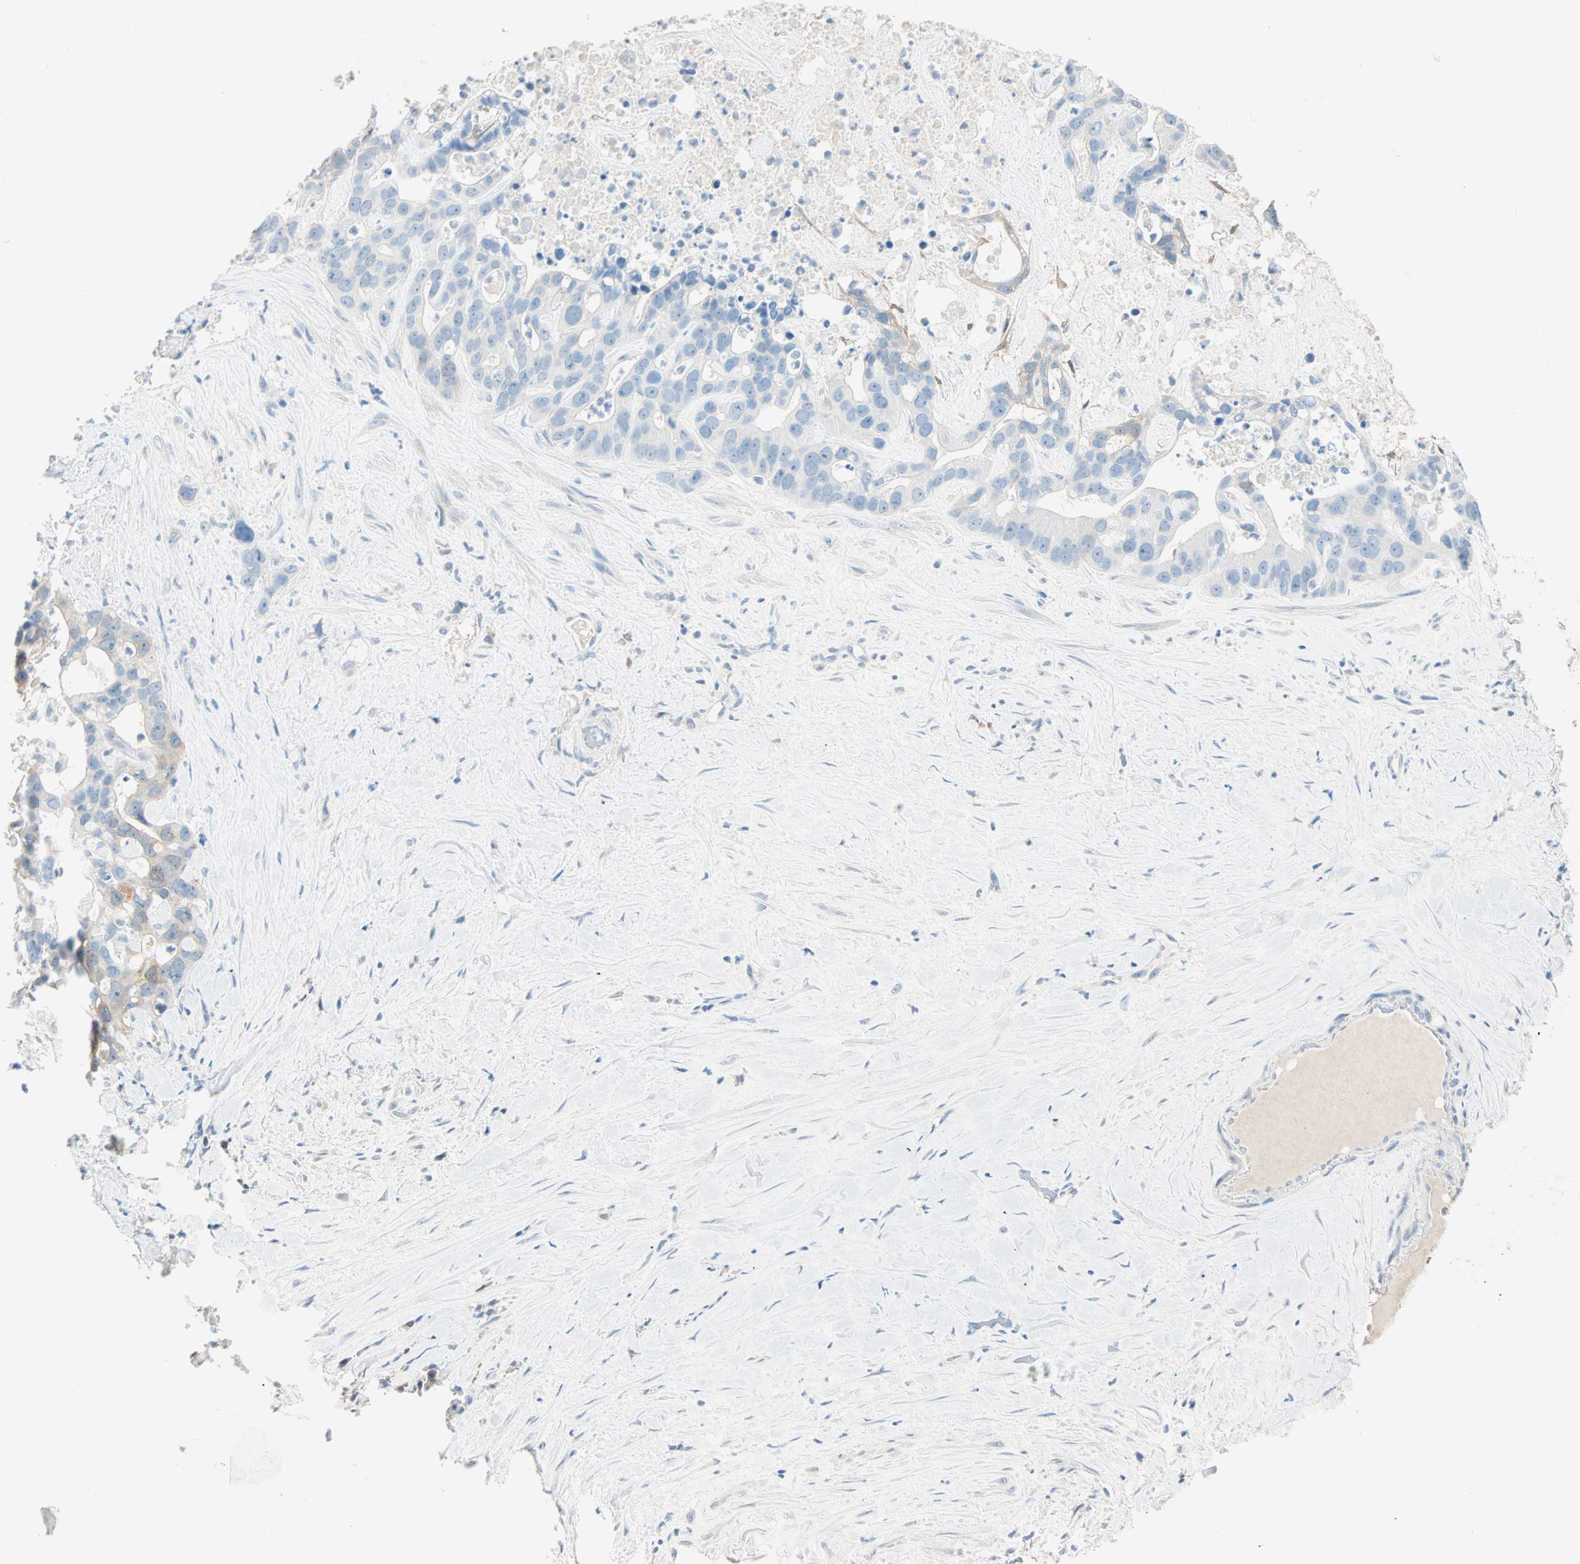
{"staining": {"intensity": "negative", "quantity": "none", "location": "none"}, "tissue": "liver cancer", "cell_type": "Tumor cells", "image_type": "cancer", "snomed": [{"axis": "morphology", "description": "Cholangiocarcinoma"}, {"axis": "topography", "description": "Liver"}], "caption": "DAB (3,3'-diaminobenzidine) immunohistochemical staining of human cholangiocarcinoma (liver) shows no significant expression in tumor cells.", "gene": "ATF6", "patient": {"sex": "female", "age": 65}}